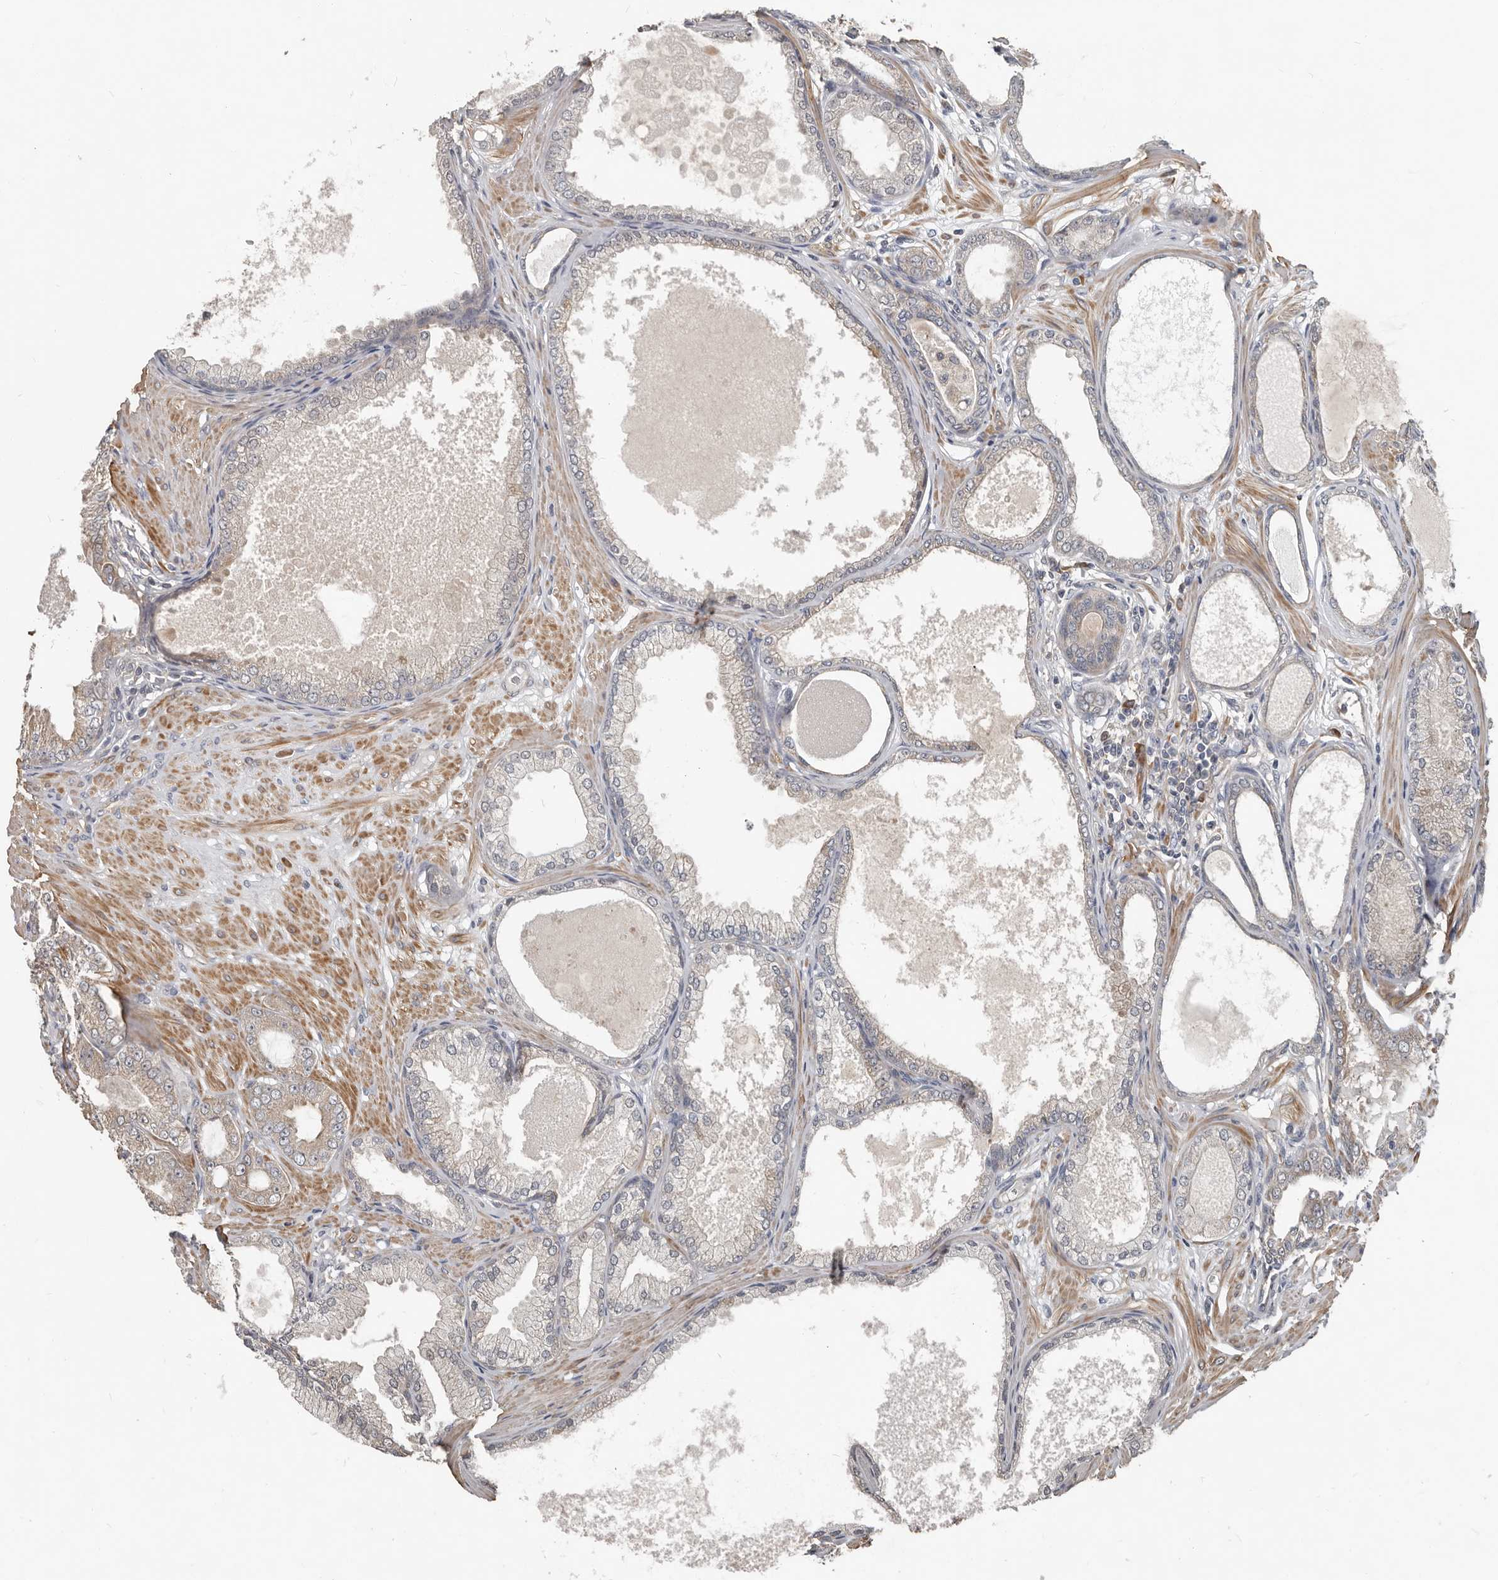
{"staining": {"intensity": "negative", "quantity": "none", "location": "none"}, "tissue": "prostate cancer", "cell_type": "Tumor cells", "image_type": "cancer", "snomed": [{"axis": "morphology", "description": "Adenocarcinoma, Low grade"}, {"axis": "topography", "description": "Prostate"}], "caption": "Immunohistochemistry image of human low-grade adenocarcinoma (prostate) stained for a protein (brown), which exhibits no staining in tumor cells.", "gene": "AKNAD1", "patient": {"sex": "male", "age": 63}}